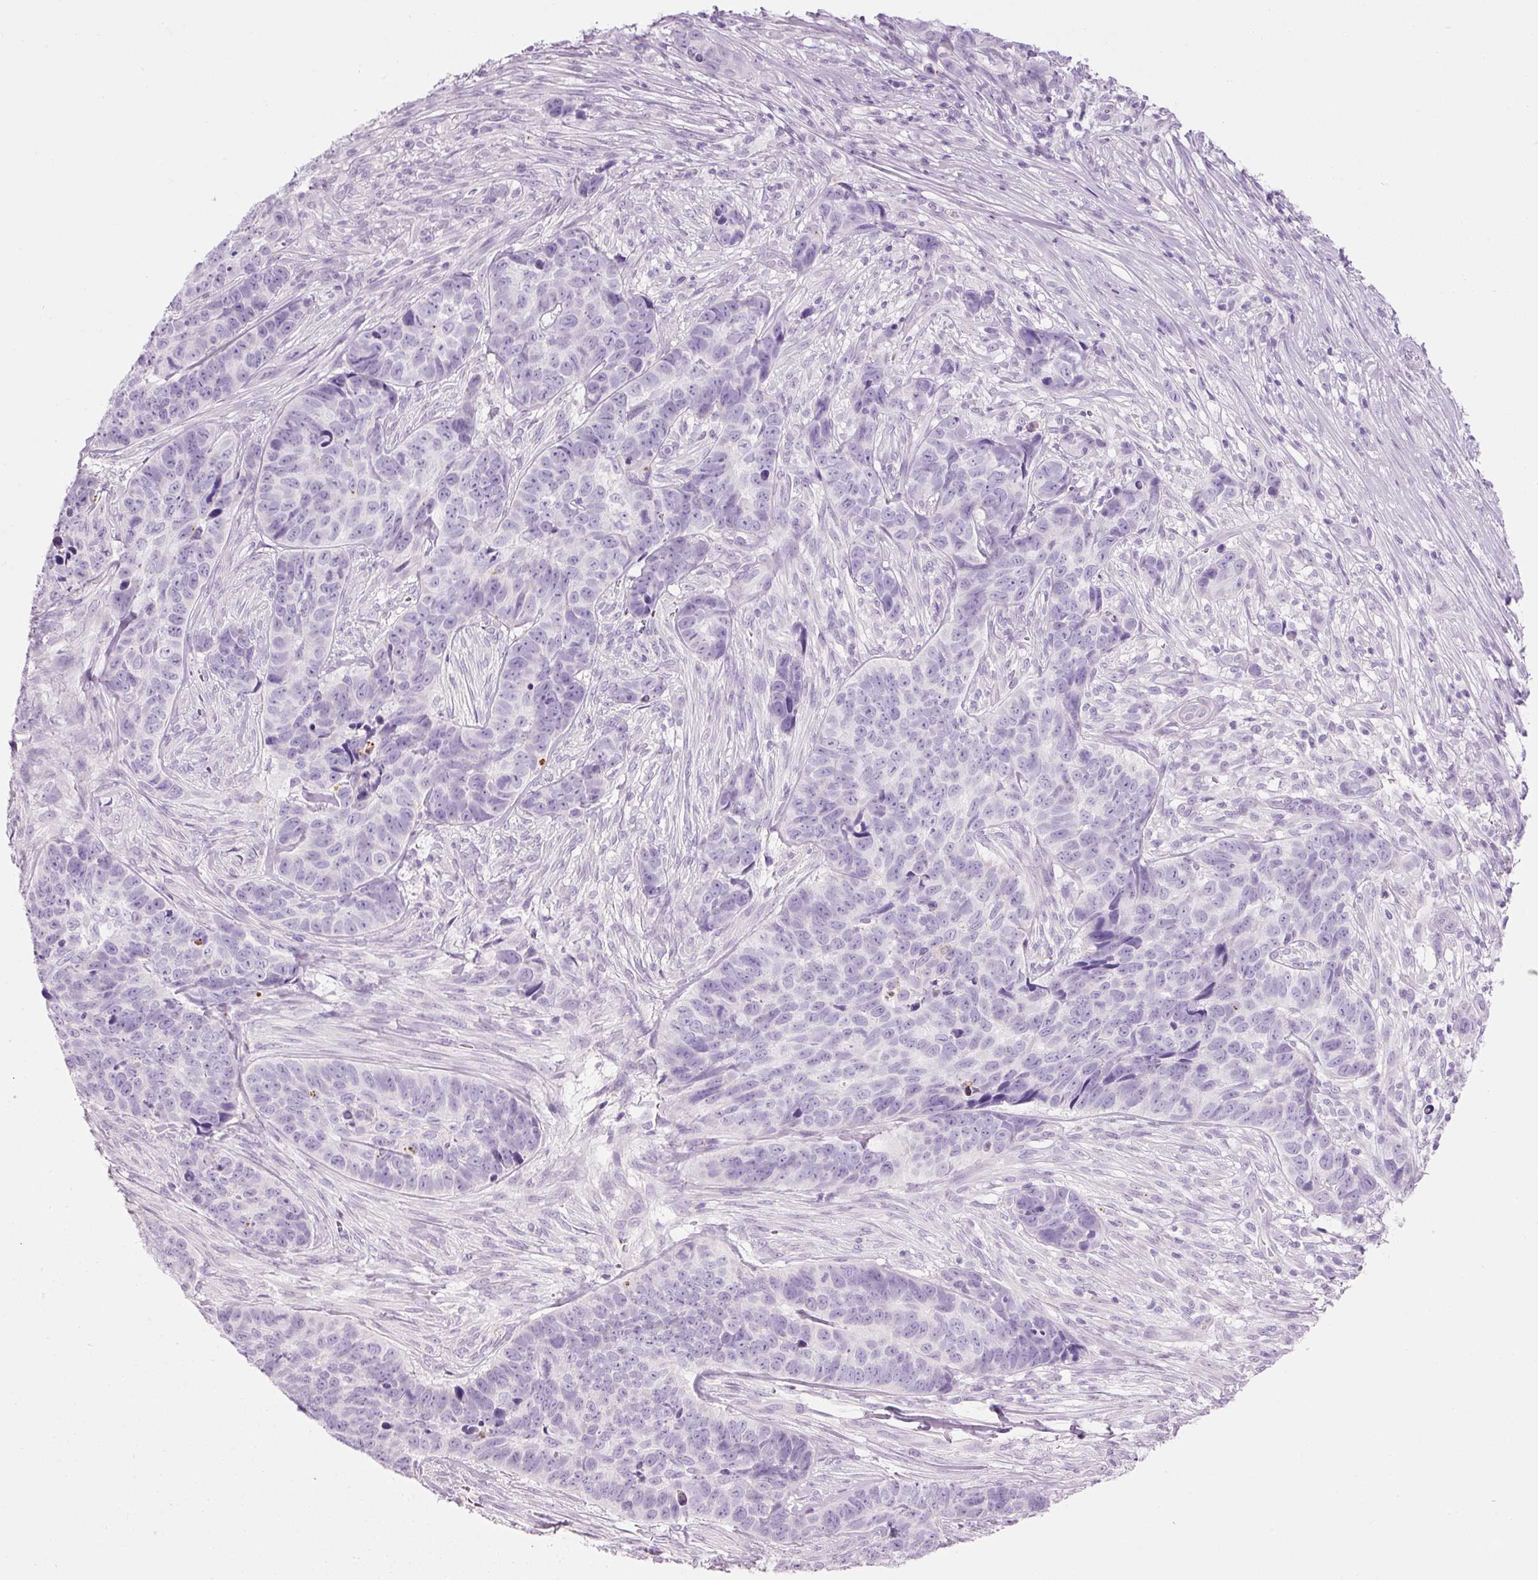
{"staining": {"intensity": "negative", "quantity": "none", "location": "none"}, "tissue": "skin cancer", "cell_type": "Tumor cells", "image_type": "cancer", "snomed": [{"axis": "morphology", "description": "Basal cell carcinoma"}, {"axis": "topography", "description": "Skin"}], "caption": "DAB (3,3'-diaminobenzidine) immunohistochemical staining of human skin cancer (basal cell carcinoma) demonstrates no significant positivity in tumor cells. (Immunohistochemistry (ihc), brightfield microscopy, high magnification).", "gene": "CARD16", "patient": {"sex": "female", "age": 82}}